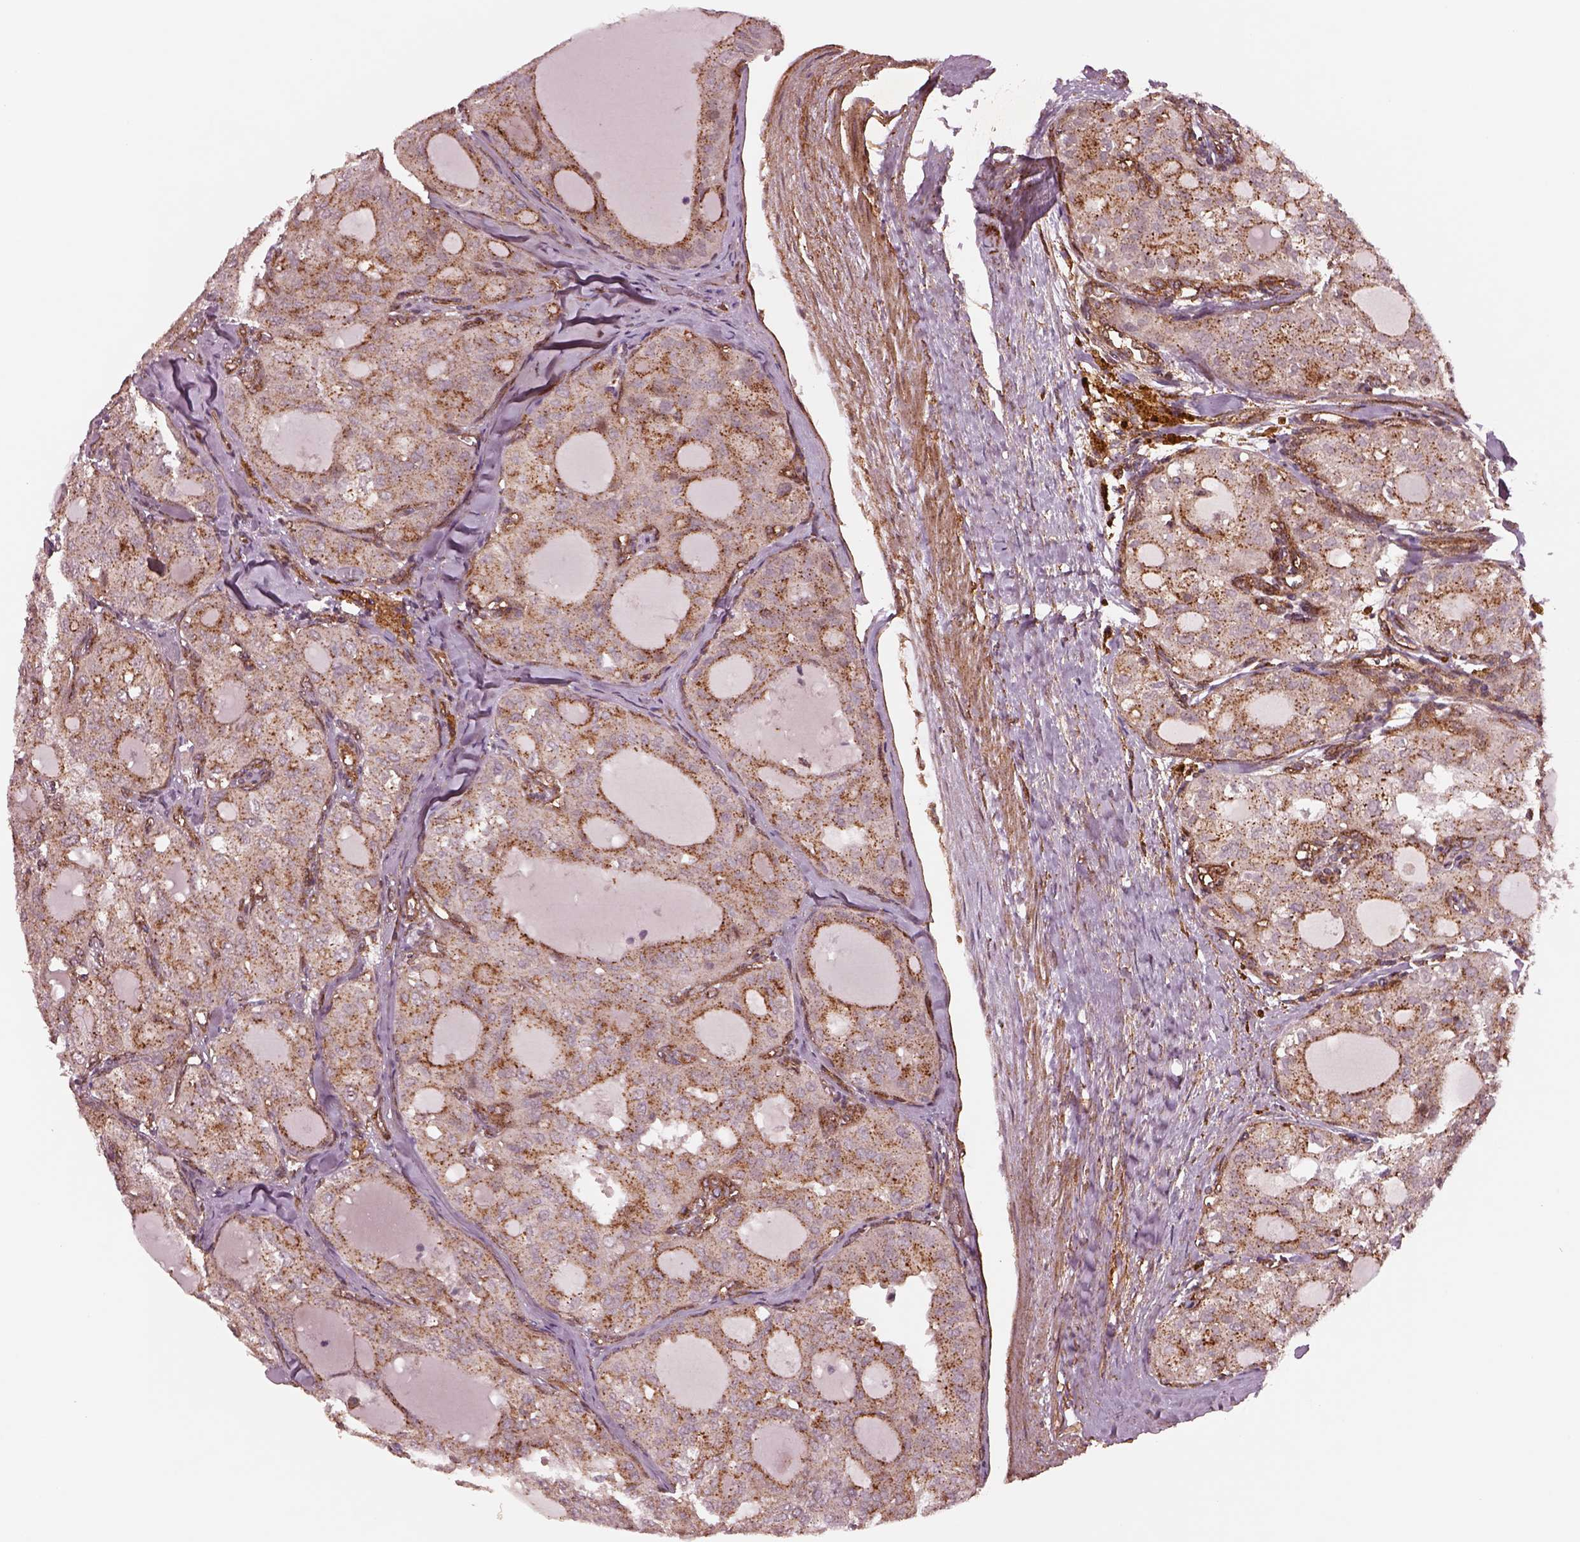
{"staining": {"intensity": "moderate", "quantity": "<25%", "location": "cytoplasmic/membranous"}, "tissue": "thyroid cancer", "cell_type": "Tumor cells", "image_type": "cancer", "snomed": [{"axis": "morphology", "description": "Follicular adenoma carcinoma, NOS"}, {"axis": "topography", "description": "Thyroid gland"}], "caption": "A low amount of moderate cytoplasmic/membranous expression is seen in about <25% of tumor cells in thyroid cancer tissue.", "gene": "WASHC2A", "patient": {"sex": "male", "age": 75}}